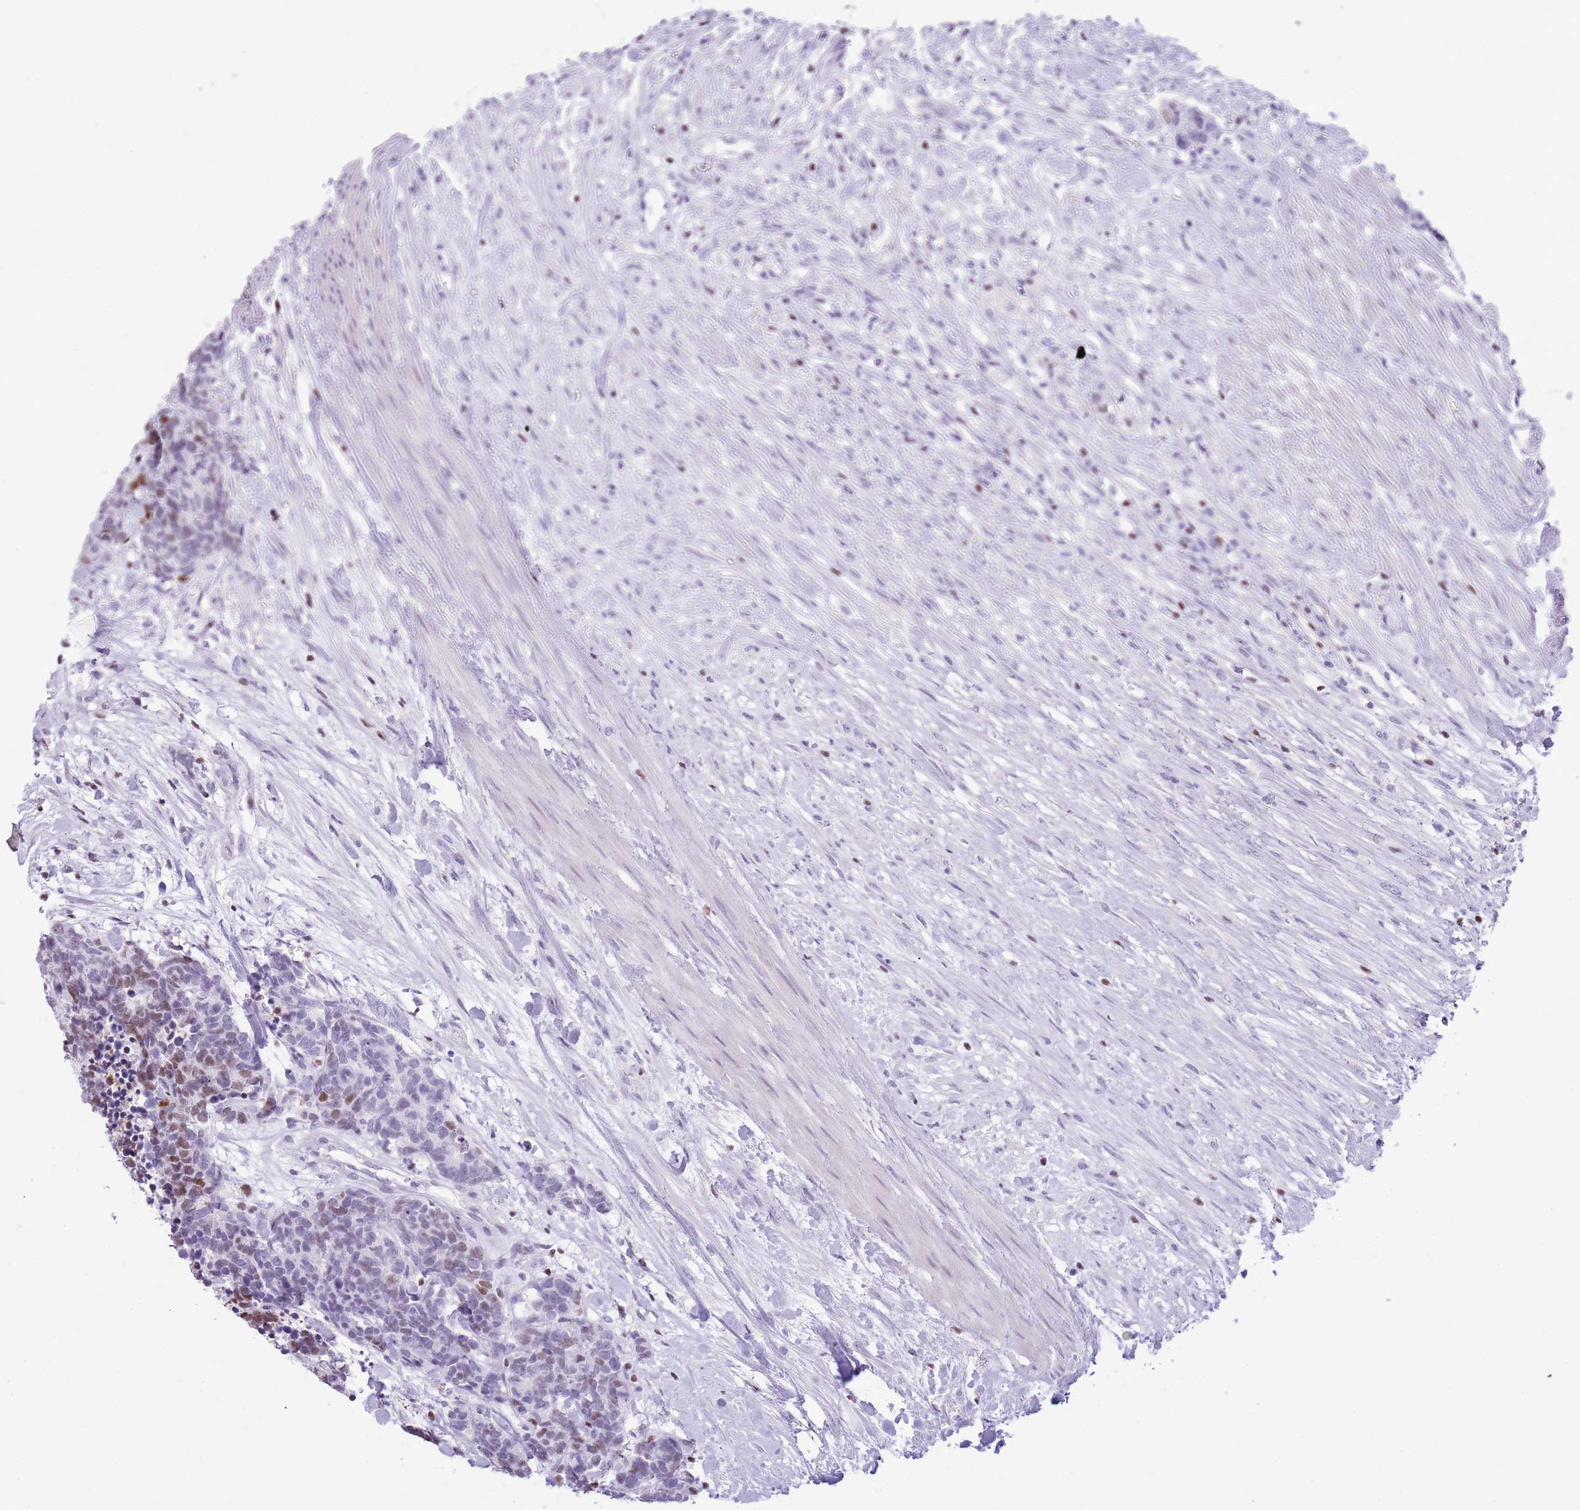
{"staining": {"intensity": "moderate", "quantity": "<25%", "location": "nuclear"}, "tissue": "carcinoid", "cell_type": "Tumor cells", "image_type": "cancer", "snomed": [{"axis": "morphology", "description": "Carcinoma, NOS"}, {"axis": "morphology", "description": "Carcinoid, malignant, NOS"}, {"axis": "topography", "description": "Prostate"}], "caption": "Malignant carcinoid was stained to show a protein in brown. There is low levels of moderate nuclear positivity in about <25% of tumor cells. (Stains: DAB (3,3'-diaminobenzidine) in brown, nuclei in blue, Microscopy: brightfield microscopy at high magnification).", "gene": "BCL11B", "patient": {"sex": "male", "age": 57}}